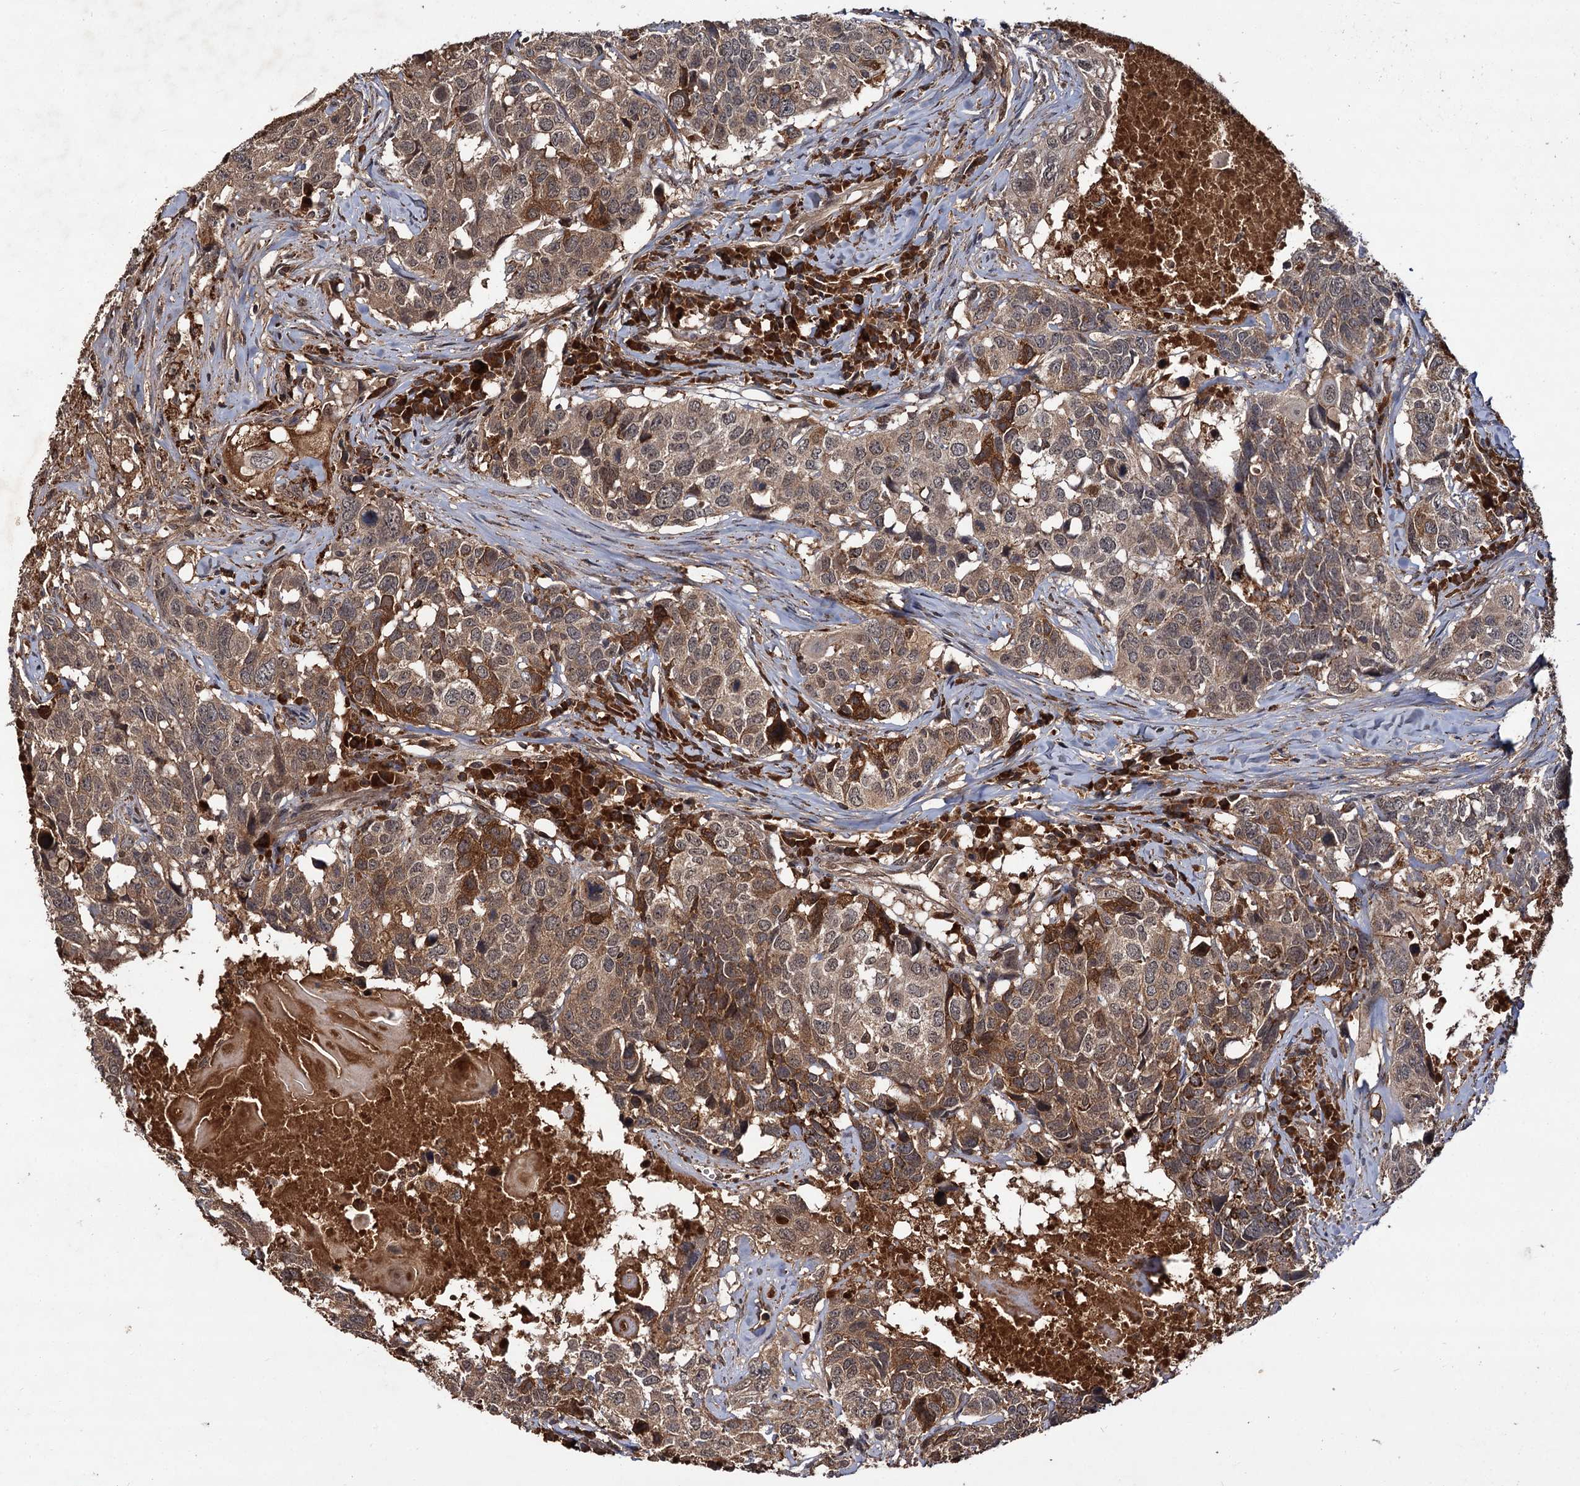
{"staining": {"intensity": "moderate", "quantity": ">75%", "location": "cytoplasmic/membranous"}, "tissue": "head and neck cancer", "cell_type": "Tumor cells", "image_type": "cancer", "snomed": [{"axis": "morphology", "description": "Squamous cell carcinoma, NOS"}, {"axis": "topography", "description": "Head-Neck"}], "caption": "Protein analysis of head and neck cancer tissue reveals moderate cytoplasmic/membranous expression in approximately >75% of tumor cells.", "gene": "MBD6", "patient": {"sex": "male", "age": 66}}